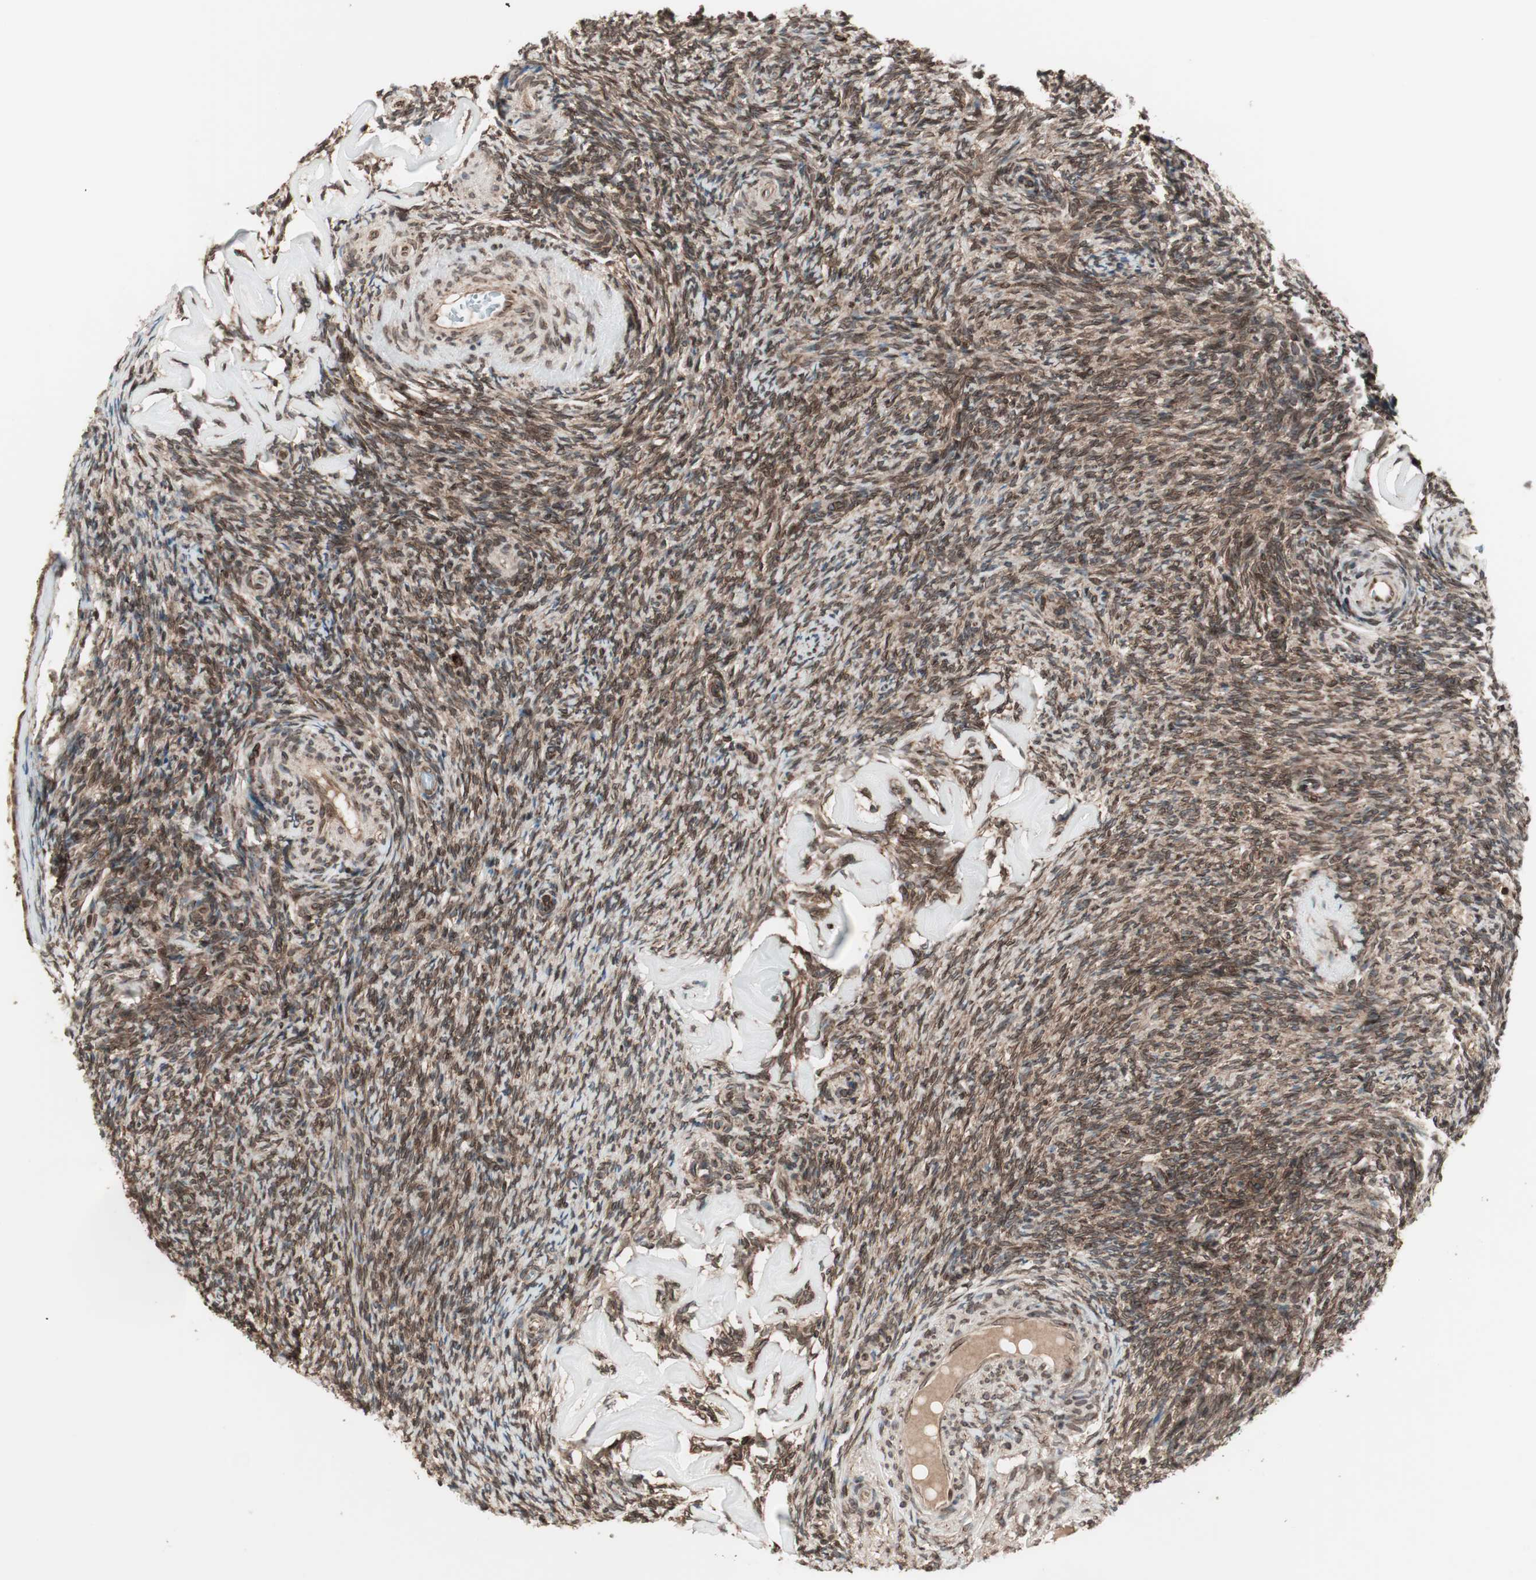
{"staining": {"intensity": "moderate", "quantity": ">75%", "location": "cytoplasmic/membranous,nuclear"}, "tissue": "ovary", "cell_type": "Ovarian stroma cells", "image_type": "normal", "snomed": [{"axis": "morphology", "description": "Normal tissue, NOS"}, {"axis": "topography", "description": "Ovary"}], "caption": "The image exhibits staining of unremarkable ovary, revealing moderate cytoplasmic/membranous,nuclear protein positivity (brown color) within ovarian stroma cells. The staining was performed using DAB to visualize the protein expression in brown, while the nuclei were stained in blue with hematoxylin (Magnification: 20x).", "gene": "NUP62", "patient": {"sex": "female", "age": 60}}